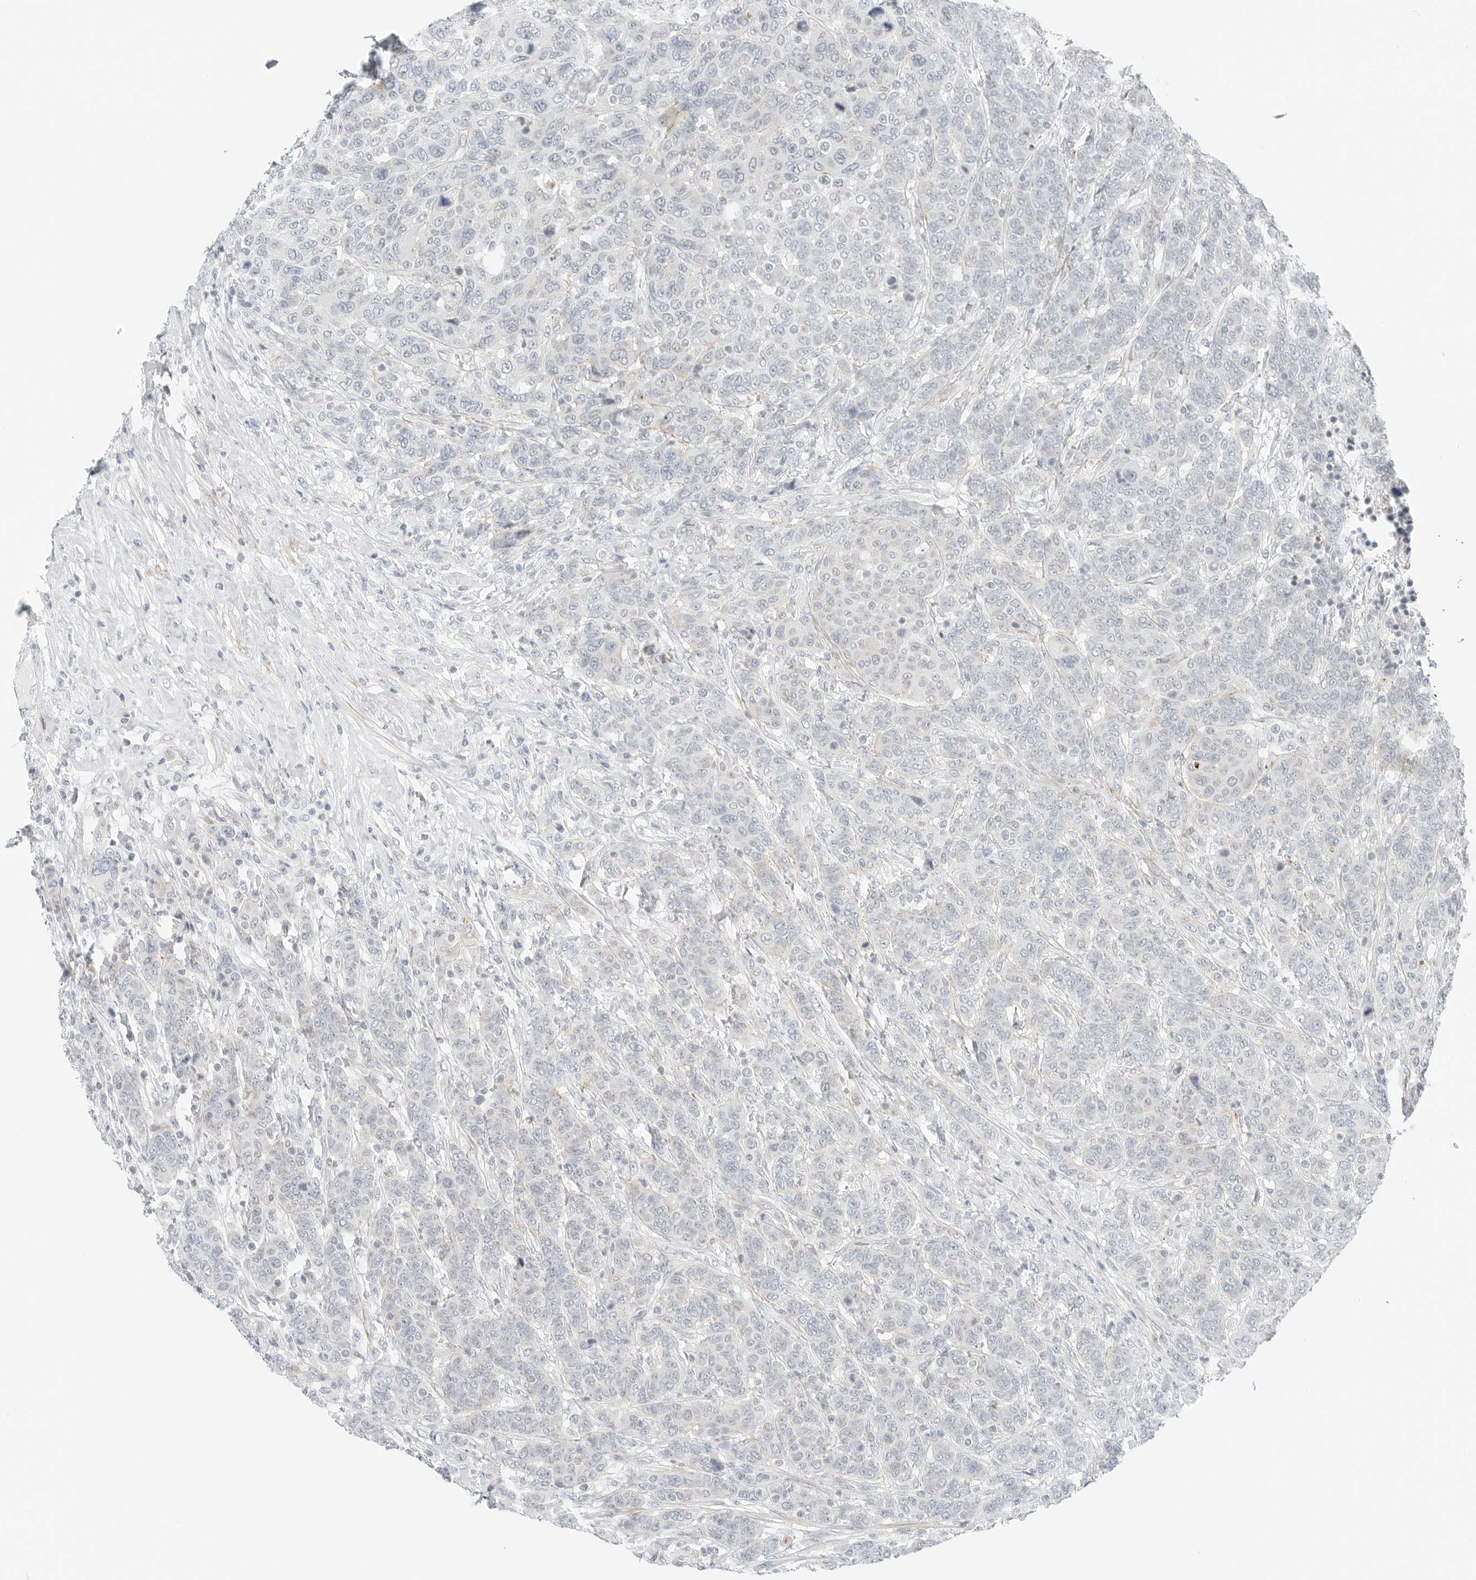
{"staining": {"intensity": "negative", "quantity": "none", "location": "none"}, "tissue": "breast cancer", "cell_type": "Tumor cells", "image_type": "cancer", "snomed": [{"axis": "morphology", "description": "Duct carcinoma"}, {"axis": "topography", "description": "Breast"}], "caption": "High power microscopy micrograph of an immunohistochemistry photomicrograph of breast cancer (intraductal carcinoma), revealing no significant expression in tumor cells. (Stains: DAB (3,3'-diaminobenzidine) IHC with hematoxylin counter stain, Microscopy: brightfield microscopy at high magnification).", "gene": "IQCC", "patient": {"sex": "female", "age": 37}}